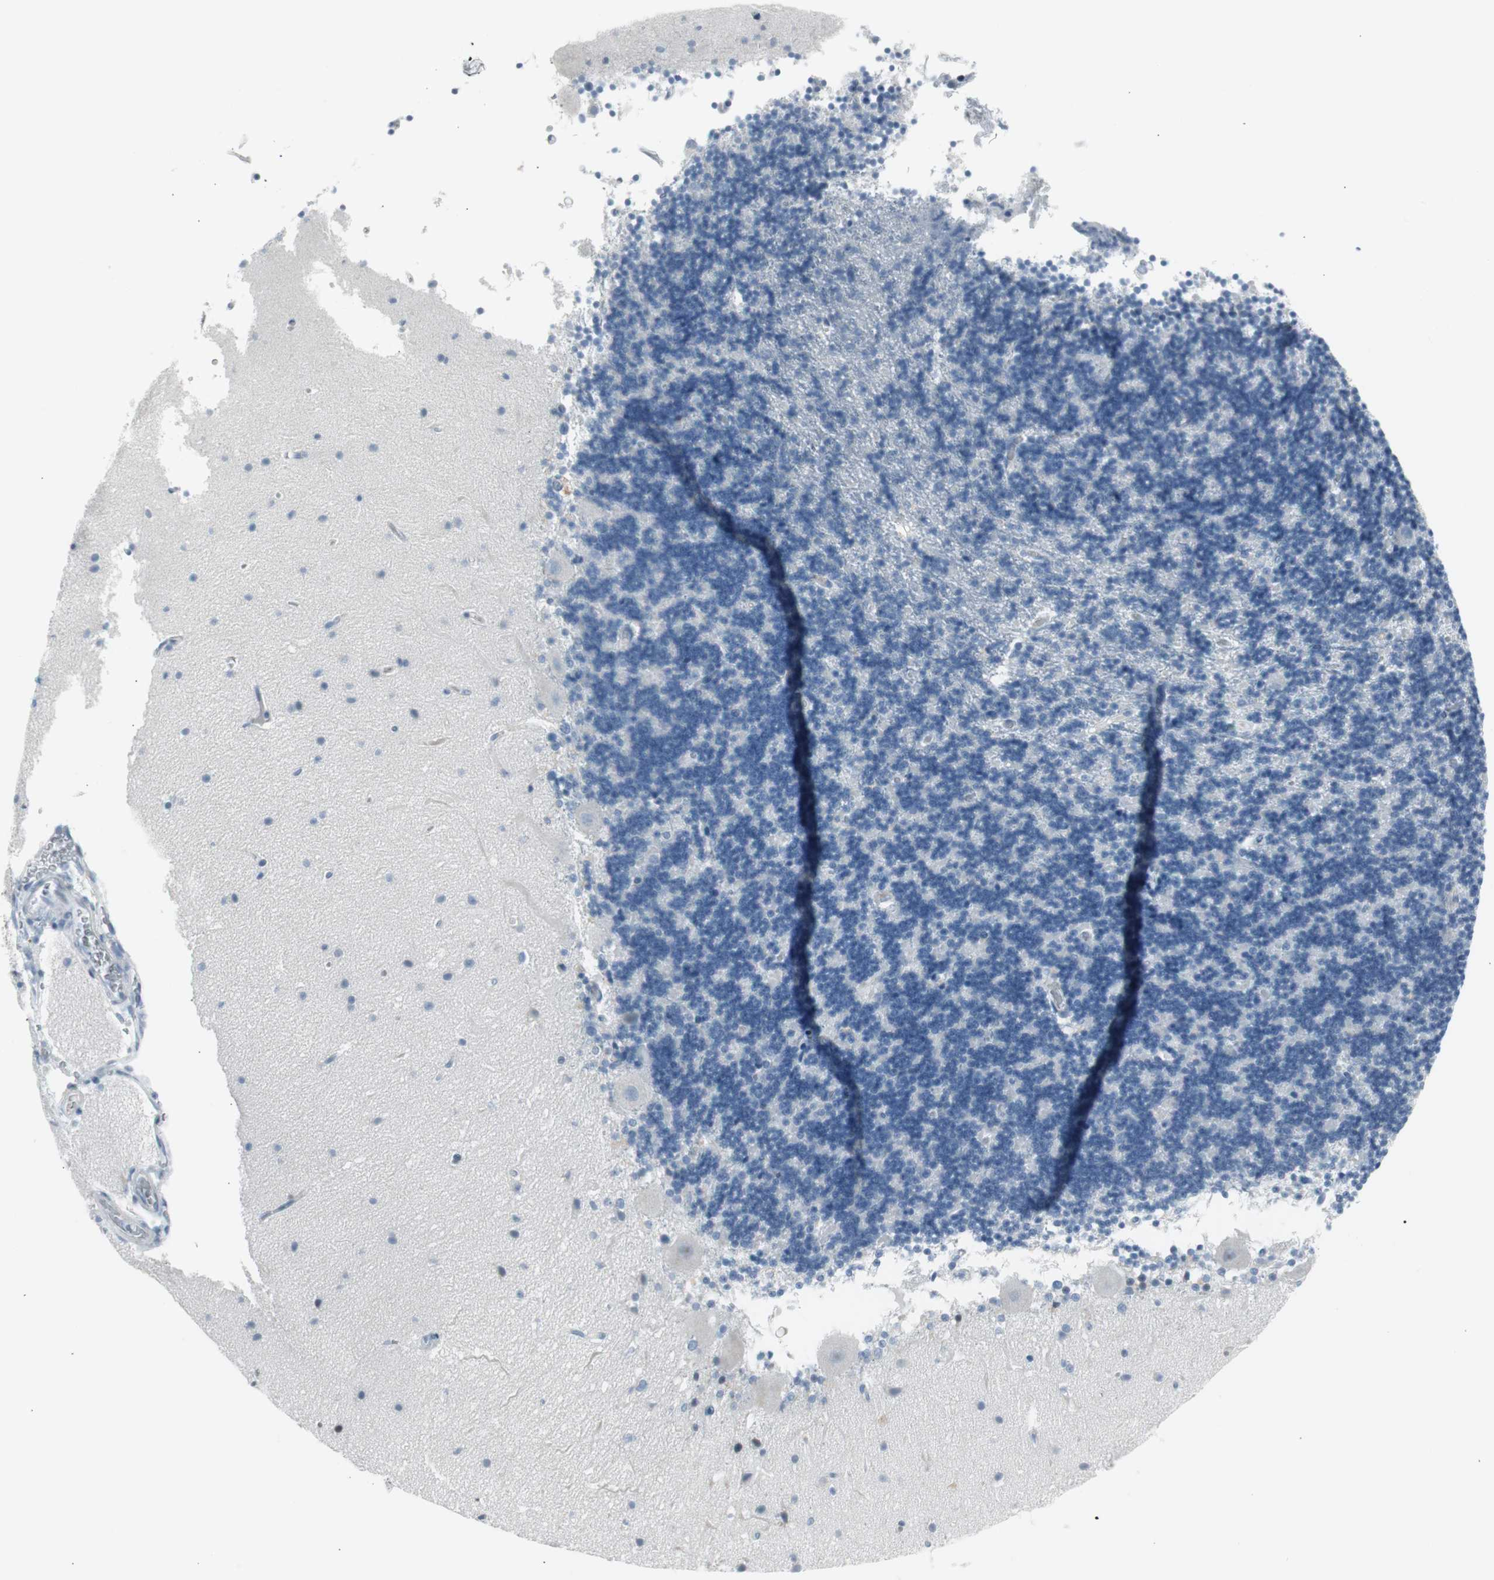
{"staining": {"intensity": "negative", "quantity": "none", "location": "none"}, "tissue": "cerebellum", "cell_type": "Cells in granular layer", "image_type": "normal", "snomed": [{"axis": "morphology", "description": "Normal tissue, NOS"}, {"axis": "topography", "description": "Cerebellum"}], "caption": "The photomicrograph demonstrates no significant expression in cells in granular layer of cerebellum.", "gene": "AGR2", "patient": {"sex": "female", "age": 54}}